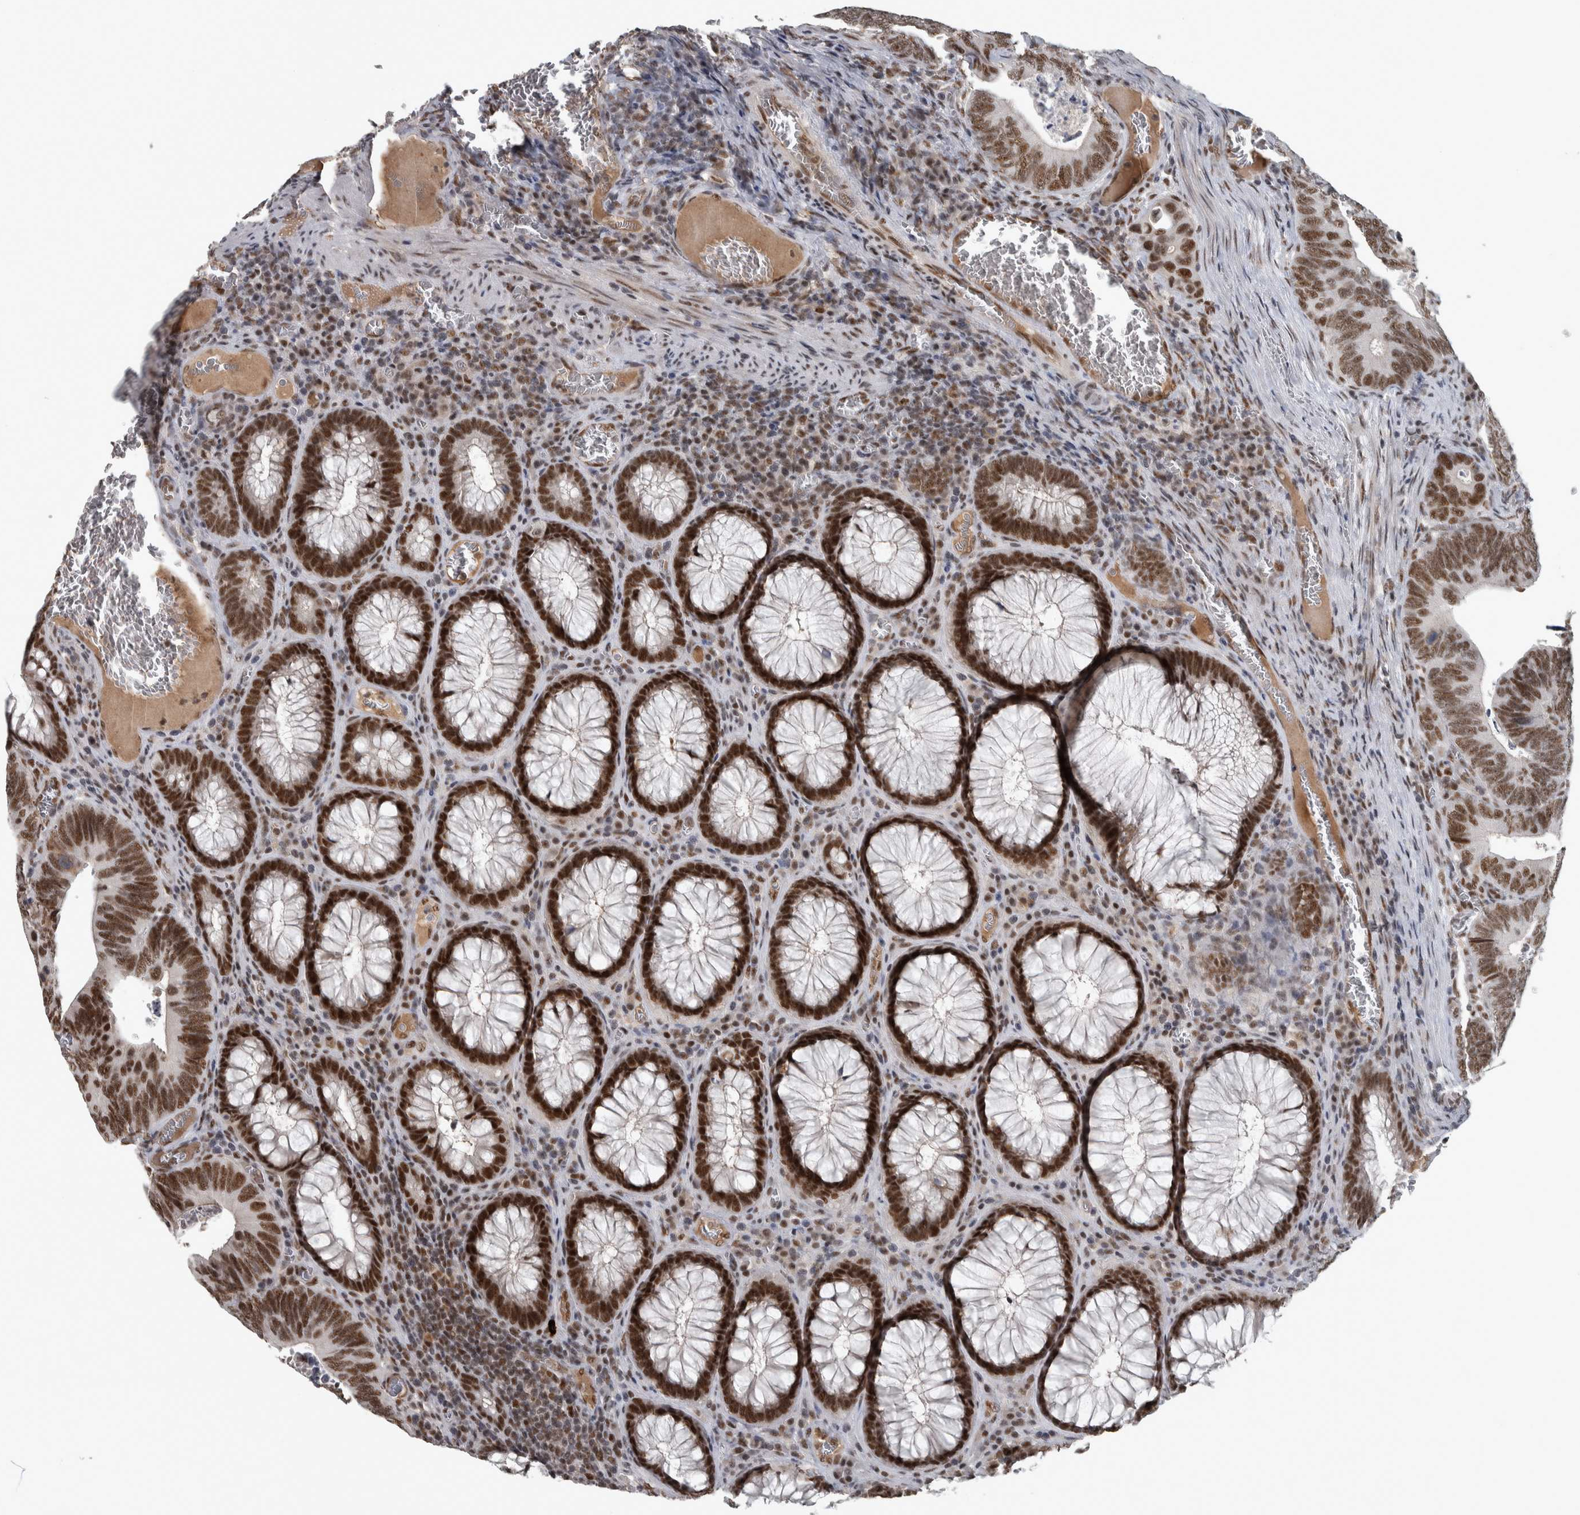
{"staining": {"intensity": "strong", "quantity": ">75%", "location": "nuclear"}, "tissue": "colorectal cancer", "cell_type": "Tumor cells", "image_type": "cancer", "snomed": [{"axis": "morphology", "description": "Inflammation, NOS"}, {"axis": "morphology", "description": "Adenocarcinoma, NOS"}, {"axis": "topography", "description": "Colon"}], "caption": "Immunohistochemical staining of colorectal cancer (adenocarcinoma) demonstrates high levels of strong nuclear staining in about >75% of tumor cells. Nuclei are stained in blue.", "gene": "DDX42", "patient": {"sex": "male", "age": 72}}